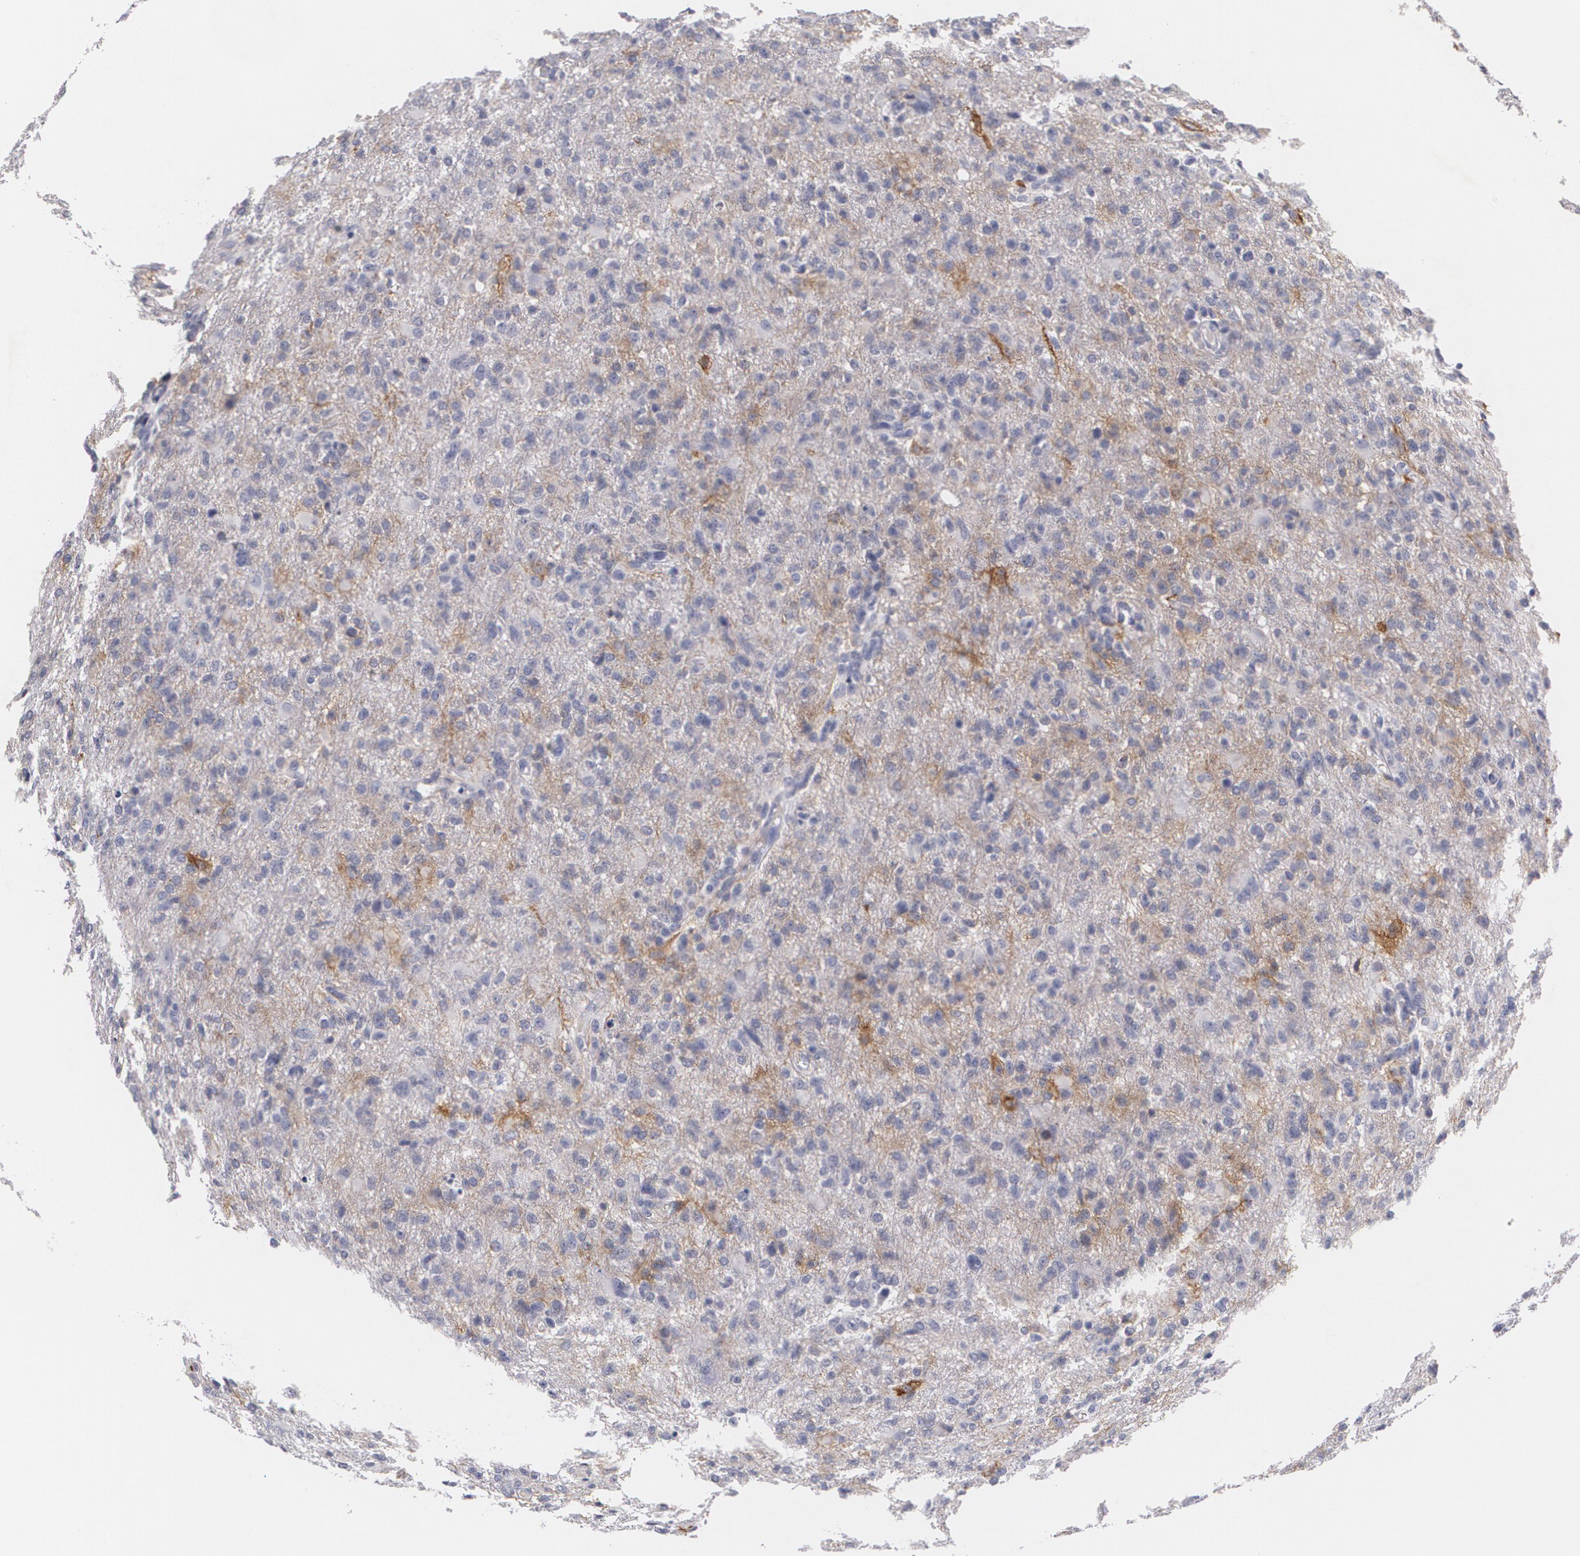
{"staining": {"intensity": "negative", "quantity": "none", "location": "none"}, "tissue": "glioma", "cell_type": "Tumor cells", "image_type": "cancer", "snomed": [{"axis": "morphology", "description": "Glioma, malignant, High grade"}, {"axis": "topography", "description": "Brain"}], "caption": "A high-resolution histopathology image shows IHC staining of malignant high-grade glioma, which reveals no significant staining in tumor cells.", "gene": "NGFR", "patient": {"sex": "male", "age": 68}}